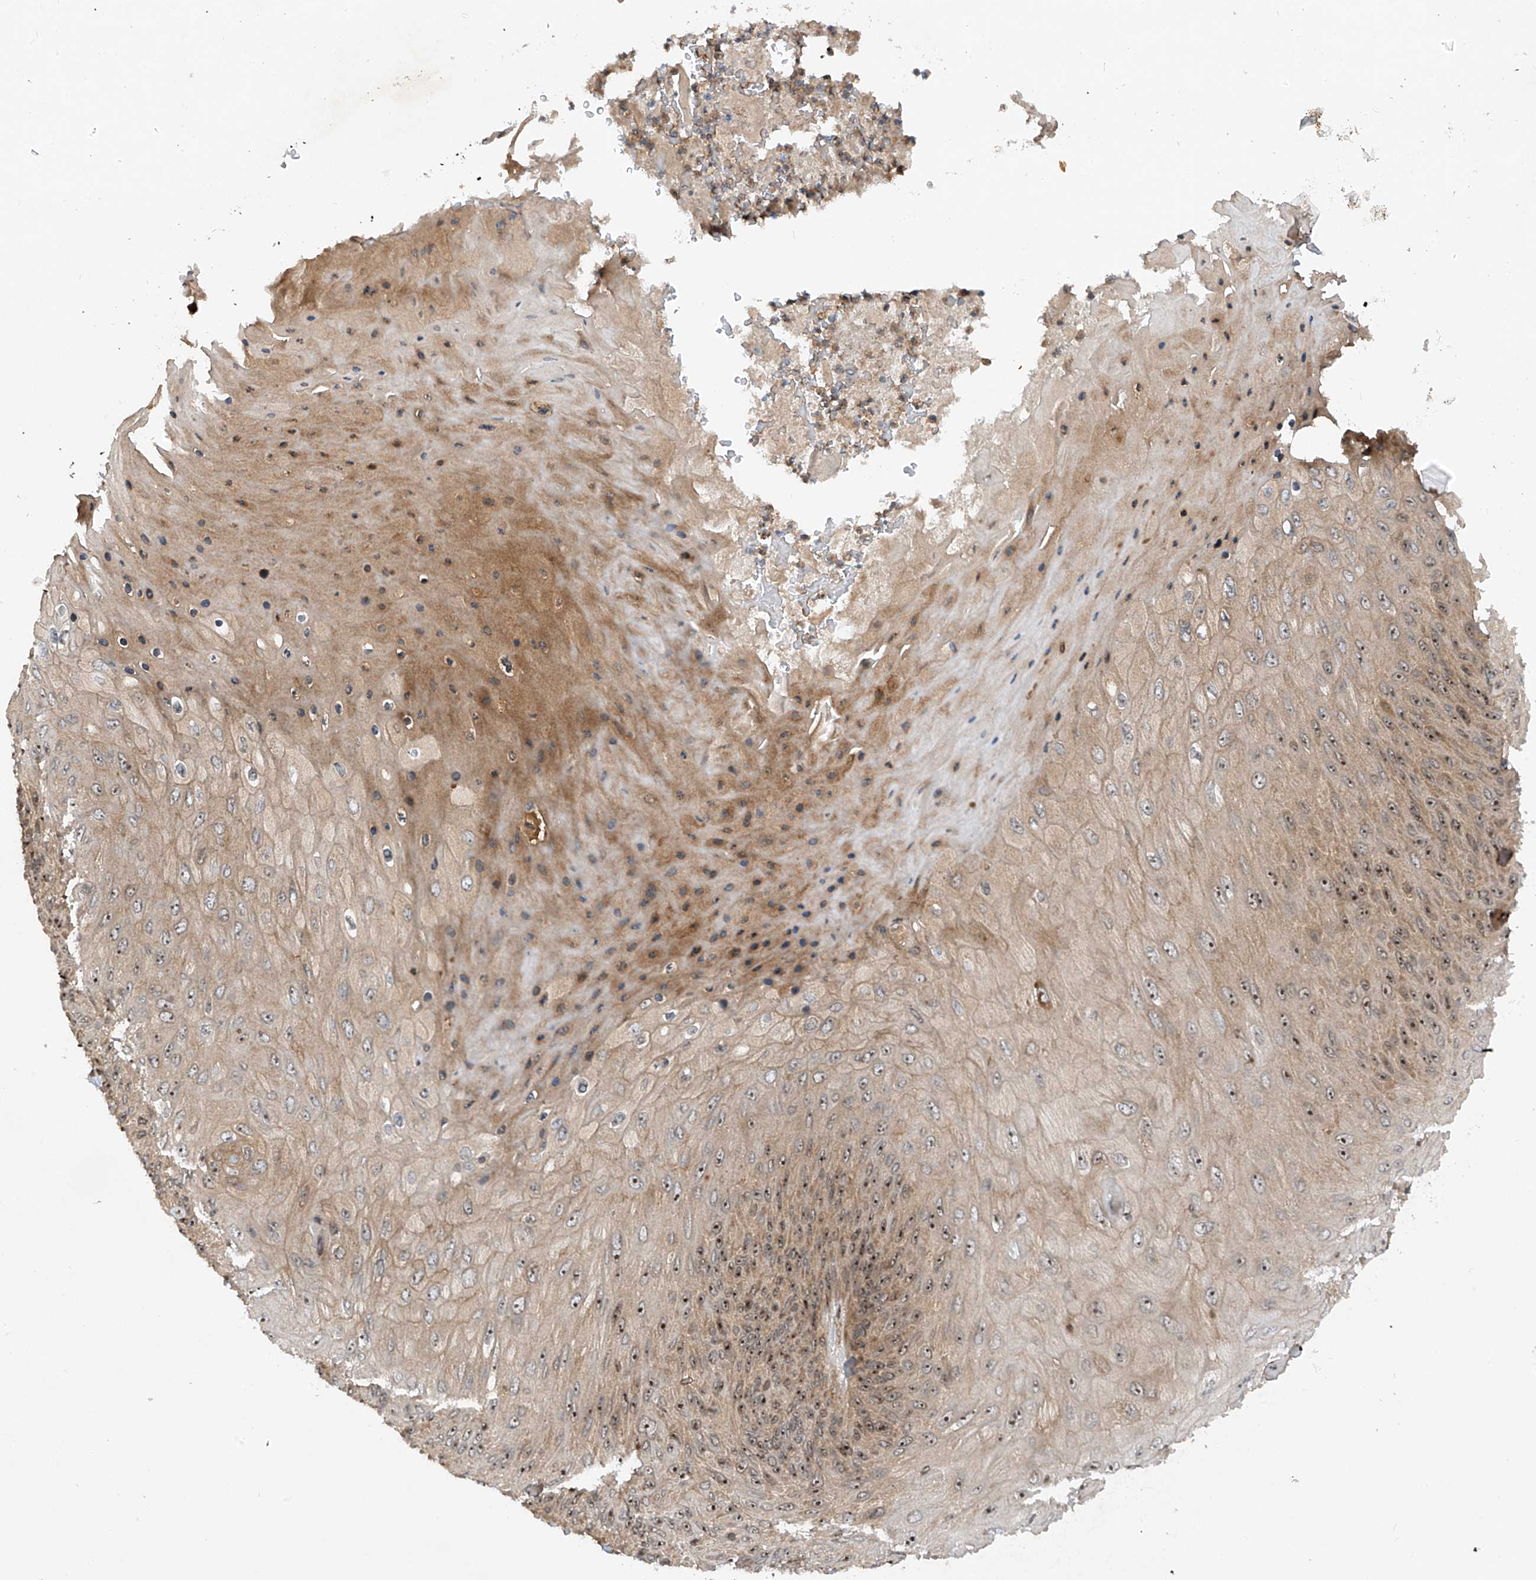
{"staining": {"intensity": "strong", "quantity": ">75%", "location": "cytoplasmic/membranous,nuclear"}, "tissue": "skin cancer", "cell_type": "Tumor cells", "image_type": "cancer", "snomed": [{"axis": "morphology", "description": "Squamous cell carcinoma, NOS"}, {"axis": "topography", "description": "Skin"}], "caption": "Immunohistochemistry (IHC) of human skin squamous cell carcinoma demonstrates high levels of strong cytoplasmic/membranous and nuclear expression in approximately >75% of tumor cells.", "gene": "C1orf131", "patient": {"sex": "female", "age": 88}}